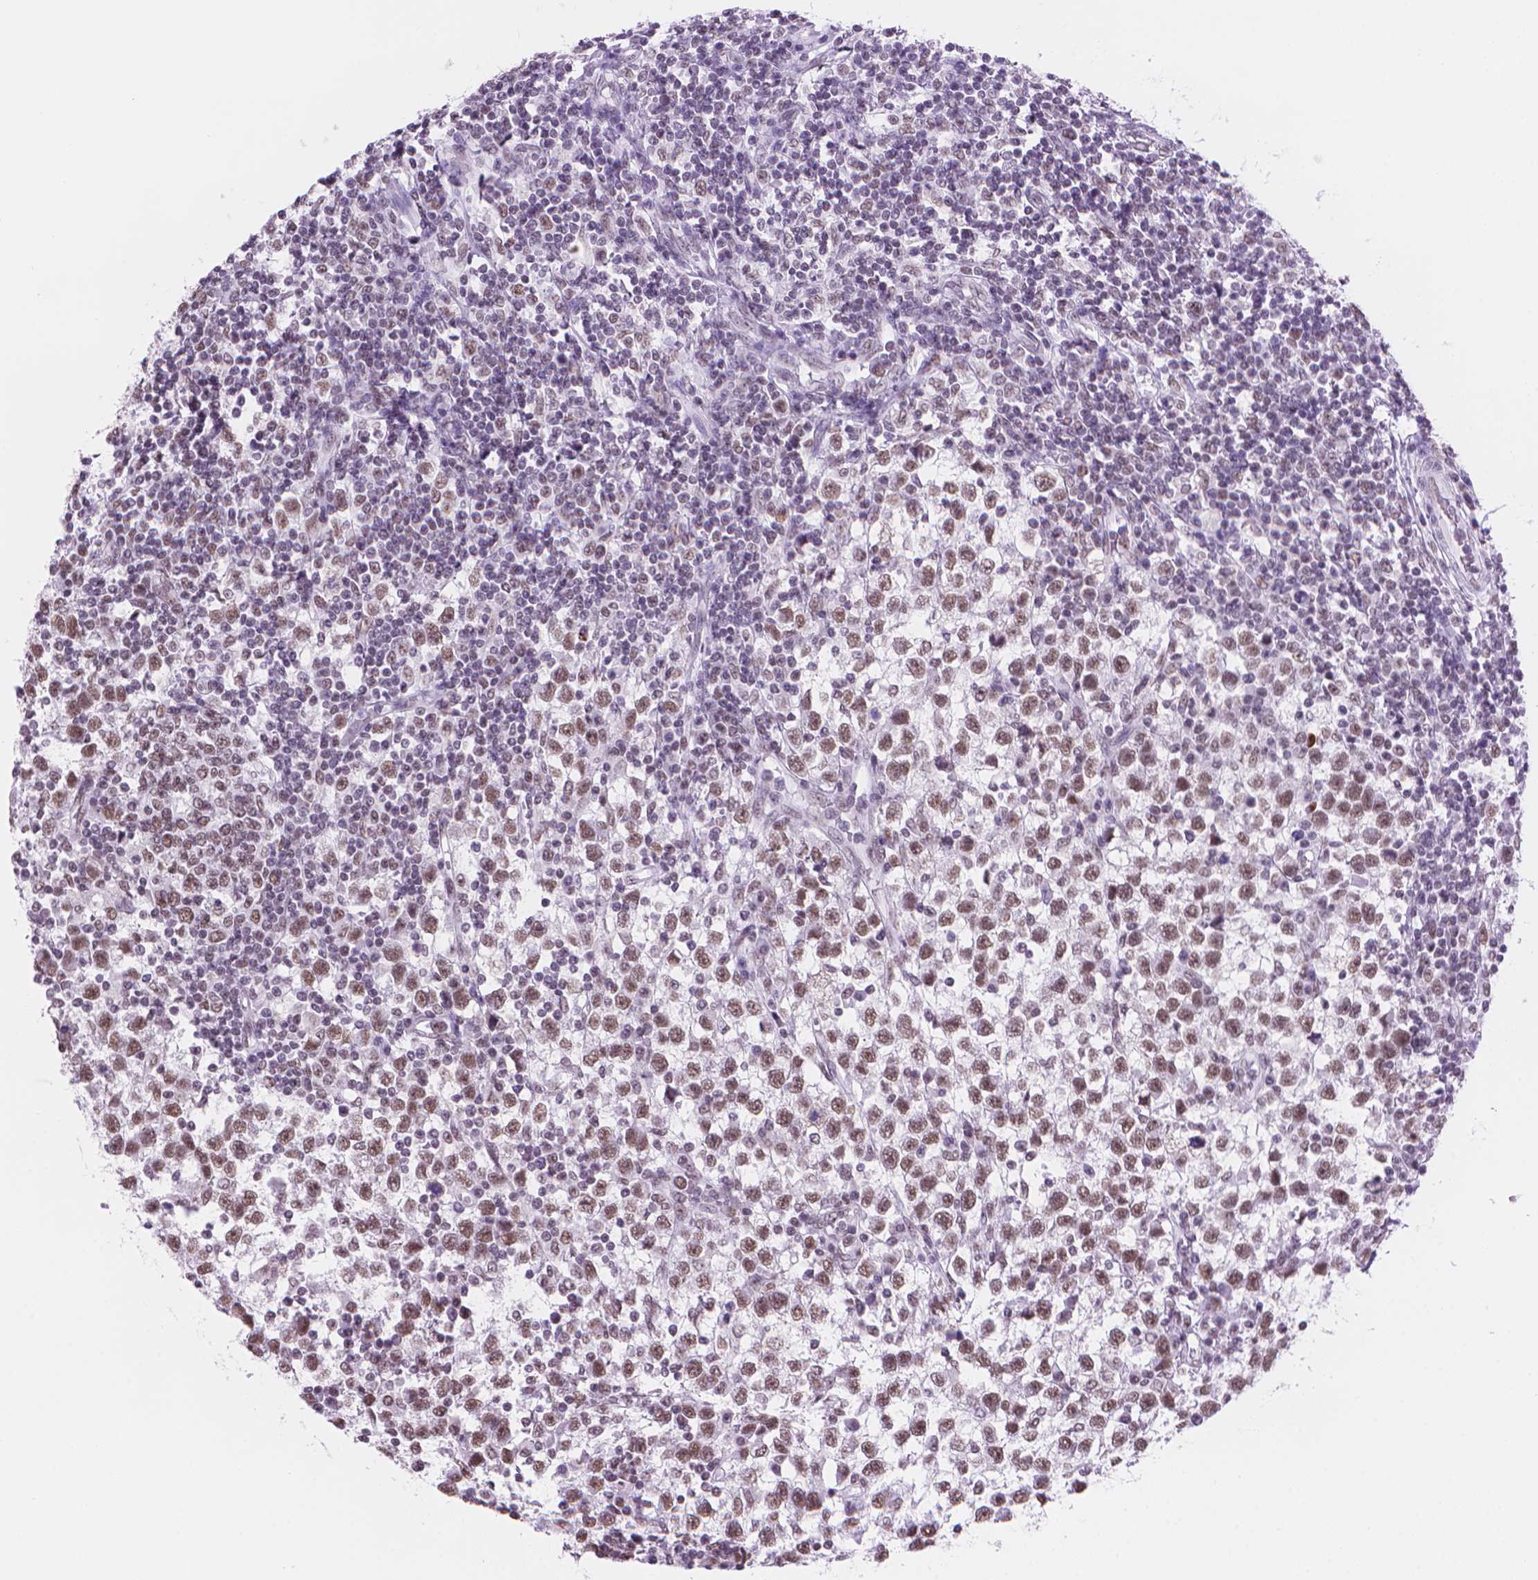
{"staining": {"intensity": "moderate", "quantity": ">75%", "location": "nuclear"}, "tissue": "testis cancer", "cell_type": "Tumor cells", "image_type": "cancer", "snomed": [{"axis": "morphology", "description": "Seminoma, NOS"}, {"axis": "topography", "description": "Testis"}], "caption": "A photomicrograph showing moderate nuclear expression in about >75% of tumor cells in testis seminoma, as visualized by brown immunohistochemical staining.", "gene": "RPA4", "patient": {"sex": "male", "age": 34}}